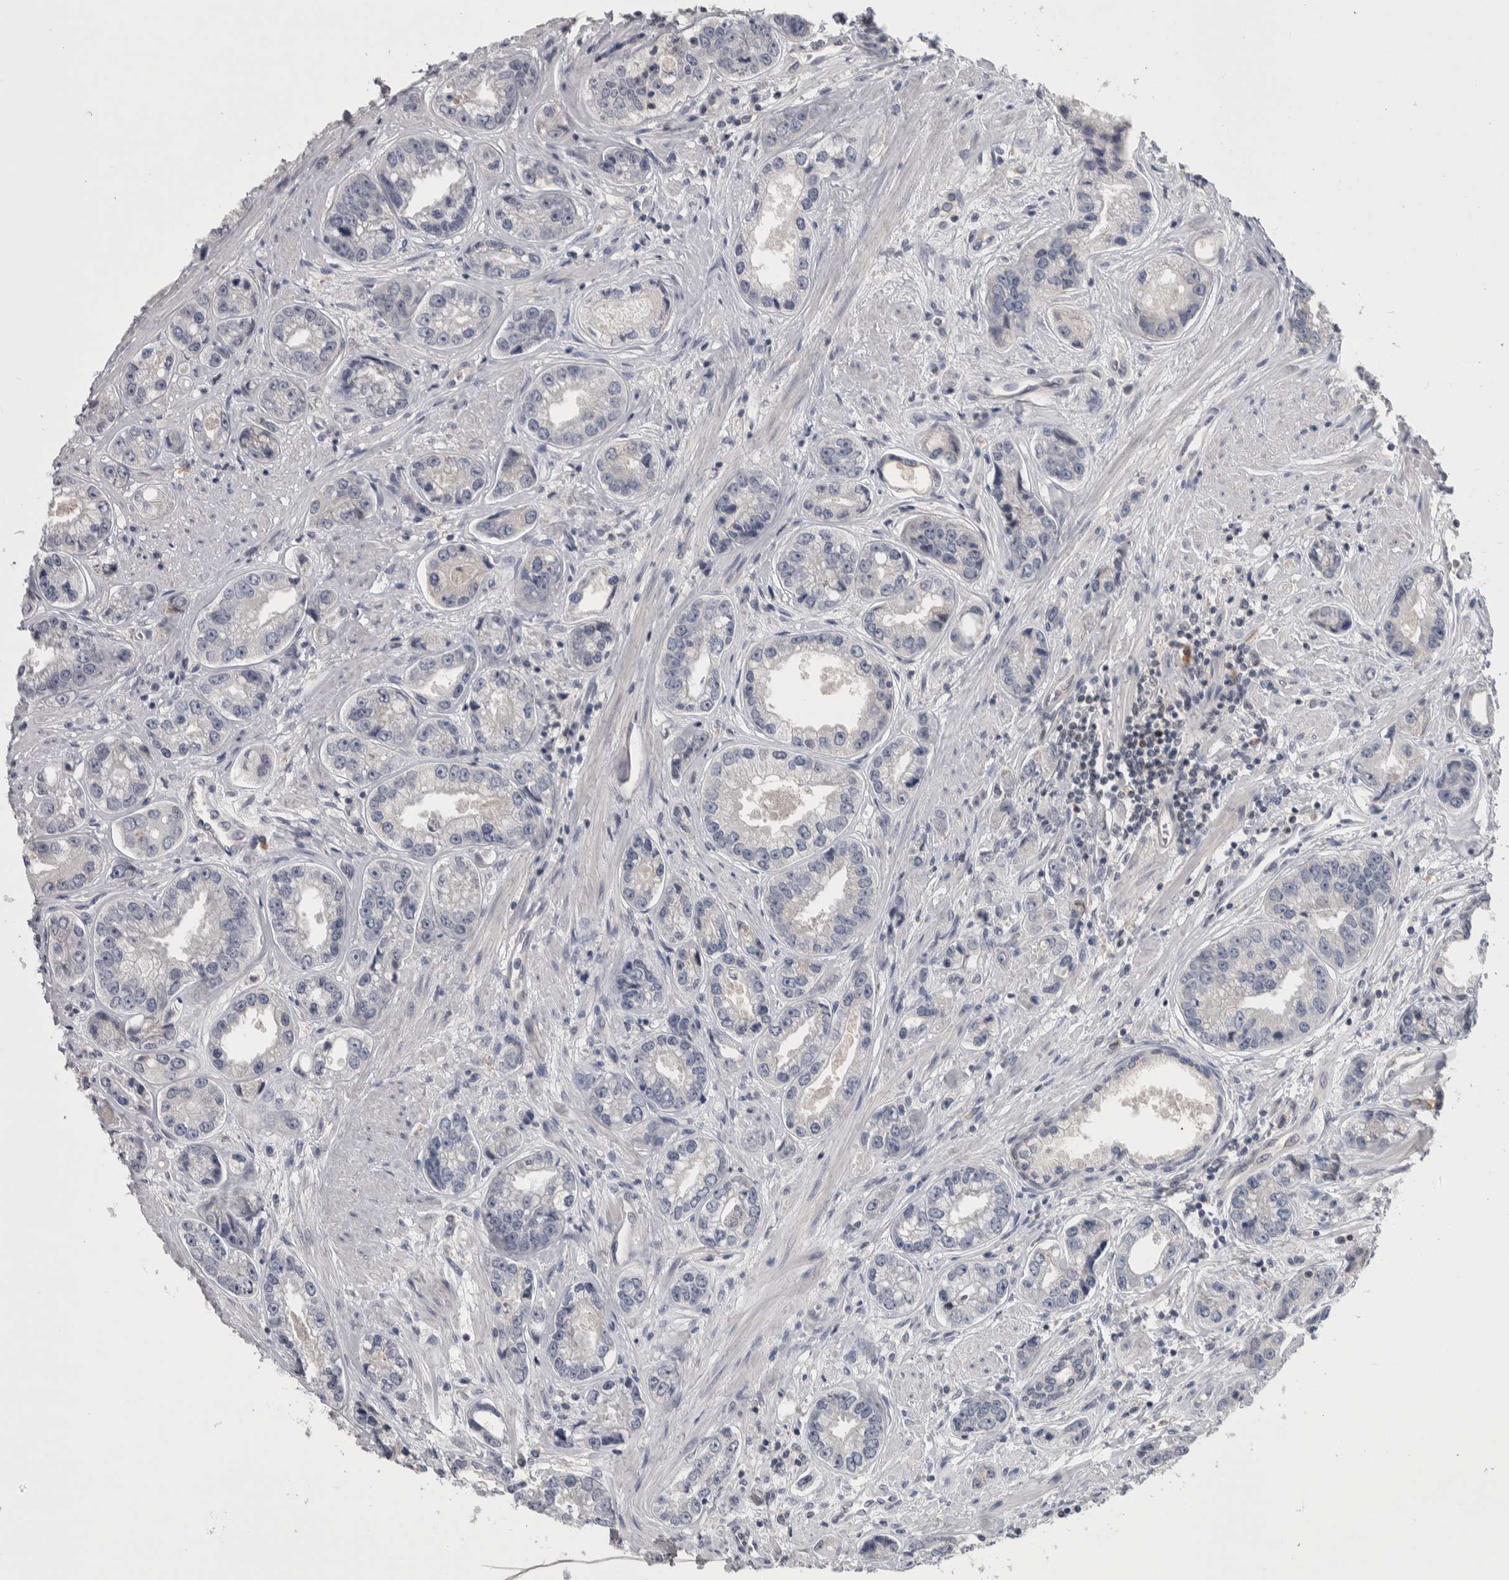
{"staining": {"intensity": "negative", "quantity": "none", "location": "none"}, "tissue": "prostate cancer", "cell_type": "Tumor cells", "image_type": "cancer", "snomed": [{"axis": "morphology", "description": "Adenocarcinoma, High grade"}, {"axis": "topography", "description": "Prostate"}], "caption": "Immunohistochemistry (IHC) histopathology image of prostate cancer (high-grade adenocarcinoma) stained for a protein (brown), which exhibits no expression in tumor cells.", "gene": "NFKB2", "patient": {"sex": "male", "age": 61}}